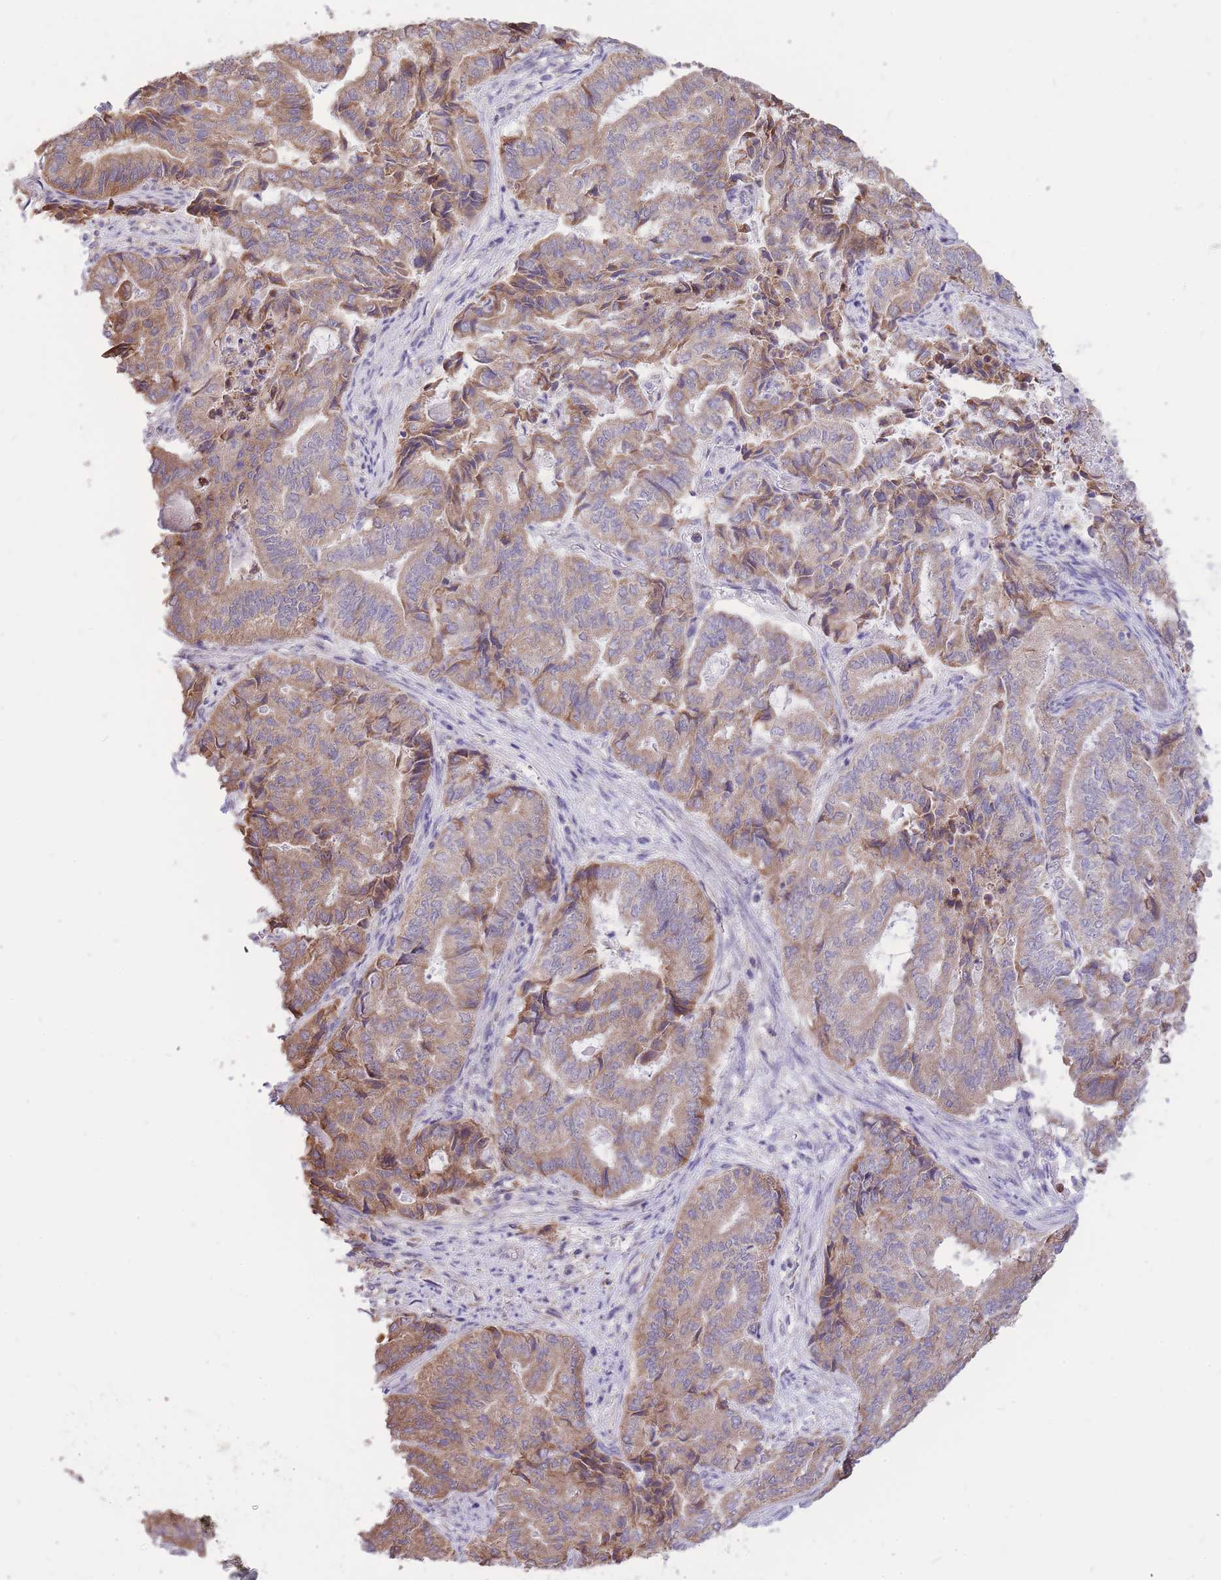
{"staining": {"intensity": "moderate", "quantity": ">75%", "location": "cytoplasmic/membranous"}, "tissue": "endometrial cancer", "cell_type": "Tumor cells", "image_type": "cancer", "snomed": [{"axis": "morphology", "description": "Adenocarcinoma, NOS"}, {"axis": "topography", "description": "Endometrium"}], "caption": "Immunohistochemical staining of endometrial cancer exhibits moderate cytoplasmic/membranous protein staining in about >75% of tumor cells.", "gene": "TOPAZ1", "patient": {"sex": "female", "age": 80}}